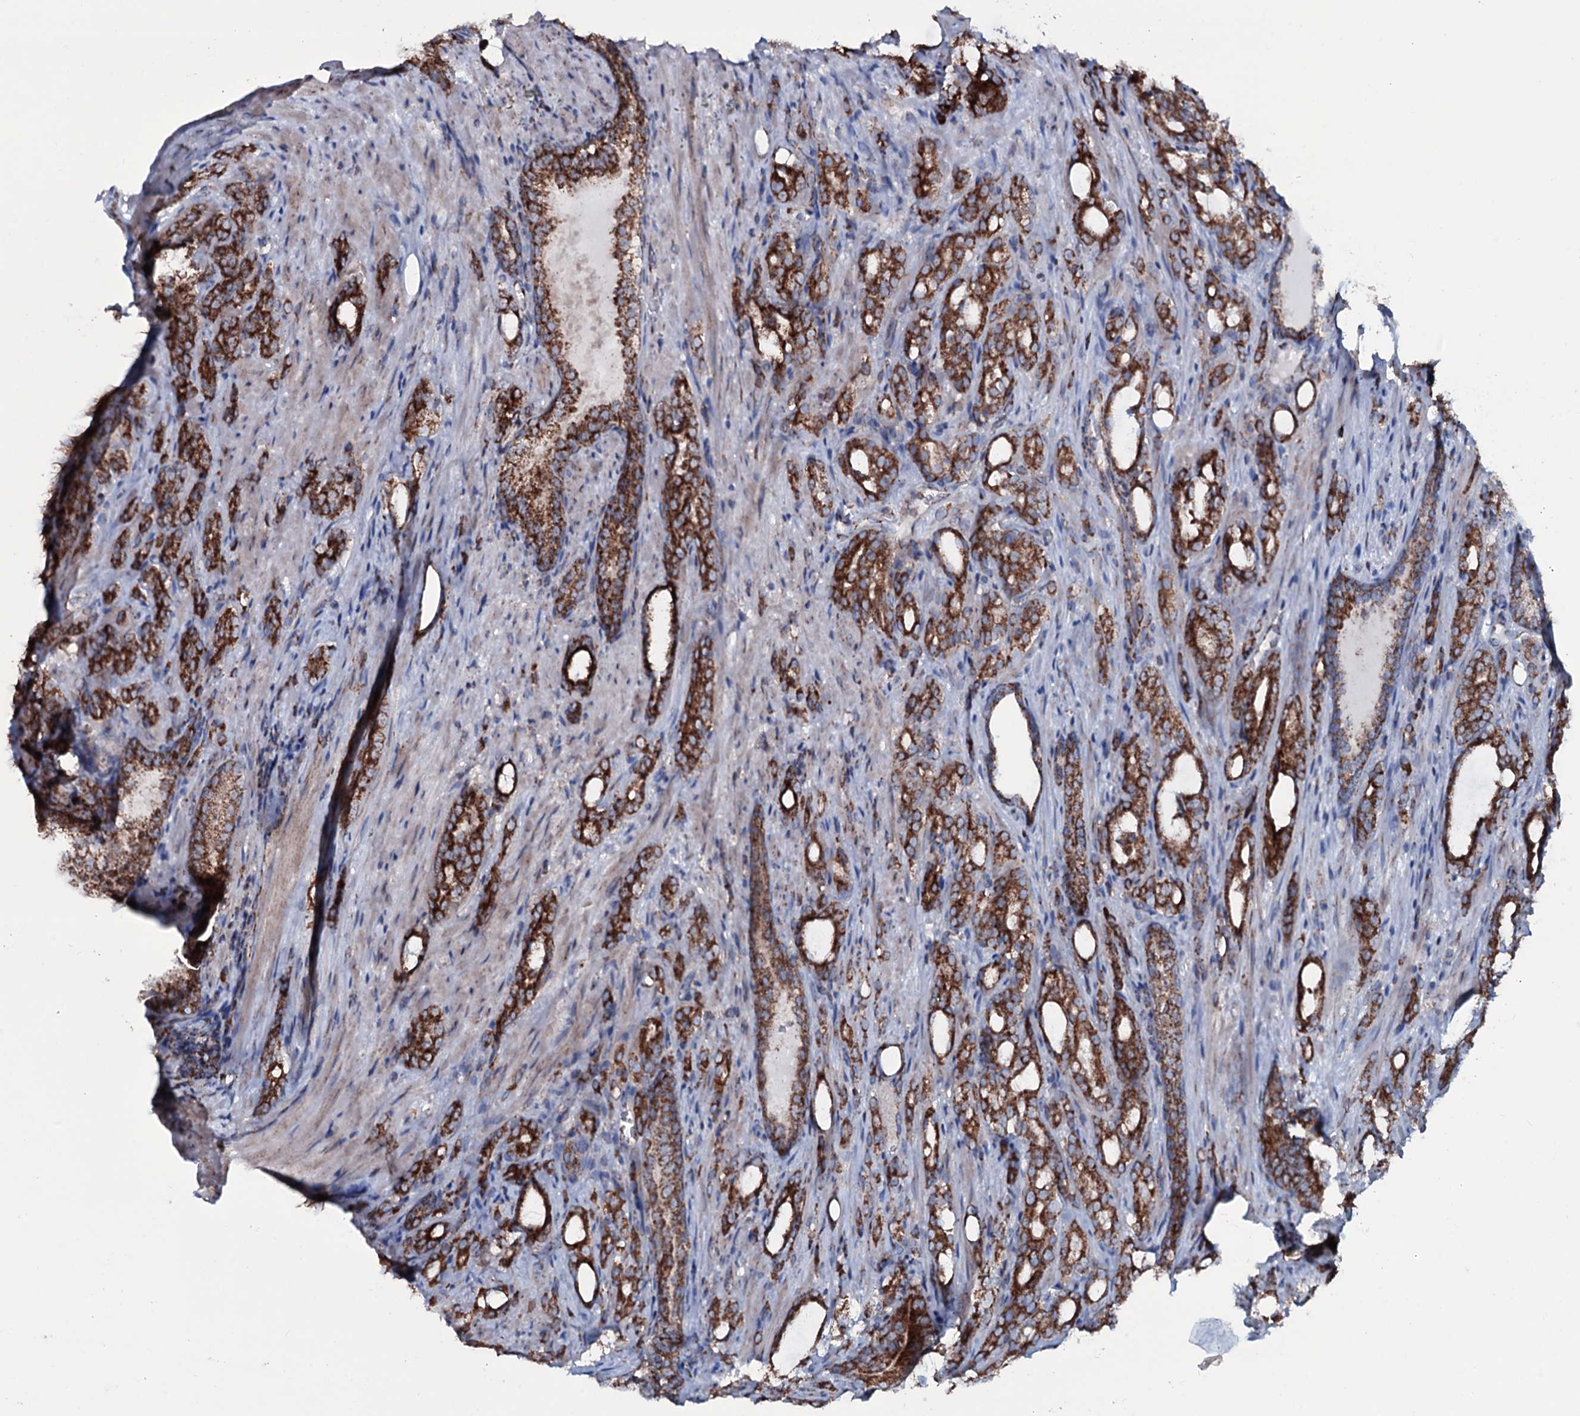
{"staining": {"intensity": "strong", "quantity": ">75%", "location": "cytoplasmic/membranous"}, "tissue": "prostate cancer", "cell_type": "Tumor cells", "image_type": "cancer", "snomed": [{"axis": "morphology", "description": "Adenocarcinoma, High grade"}, {"axis": "topography", "description": "Prostate"}], "caption": "Immunohistochemistry (IHC) of human prostate cancer (adenocarcinoma (high-grade)) displays high levels of strong cytoplasmic/membranous expression in approximately >75% of tumor cells. The staining was performed using DAB to visualize the protein expression in brown, while the nuclei were stained in blue with hematoxylin (Magnification: 20x).", "gene": "MRPS35", "patient": {"sex": "male", "age": 72}}